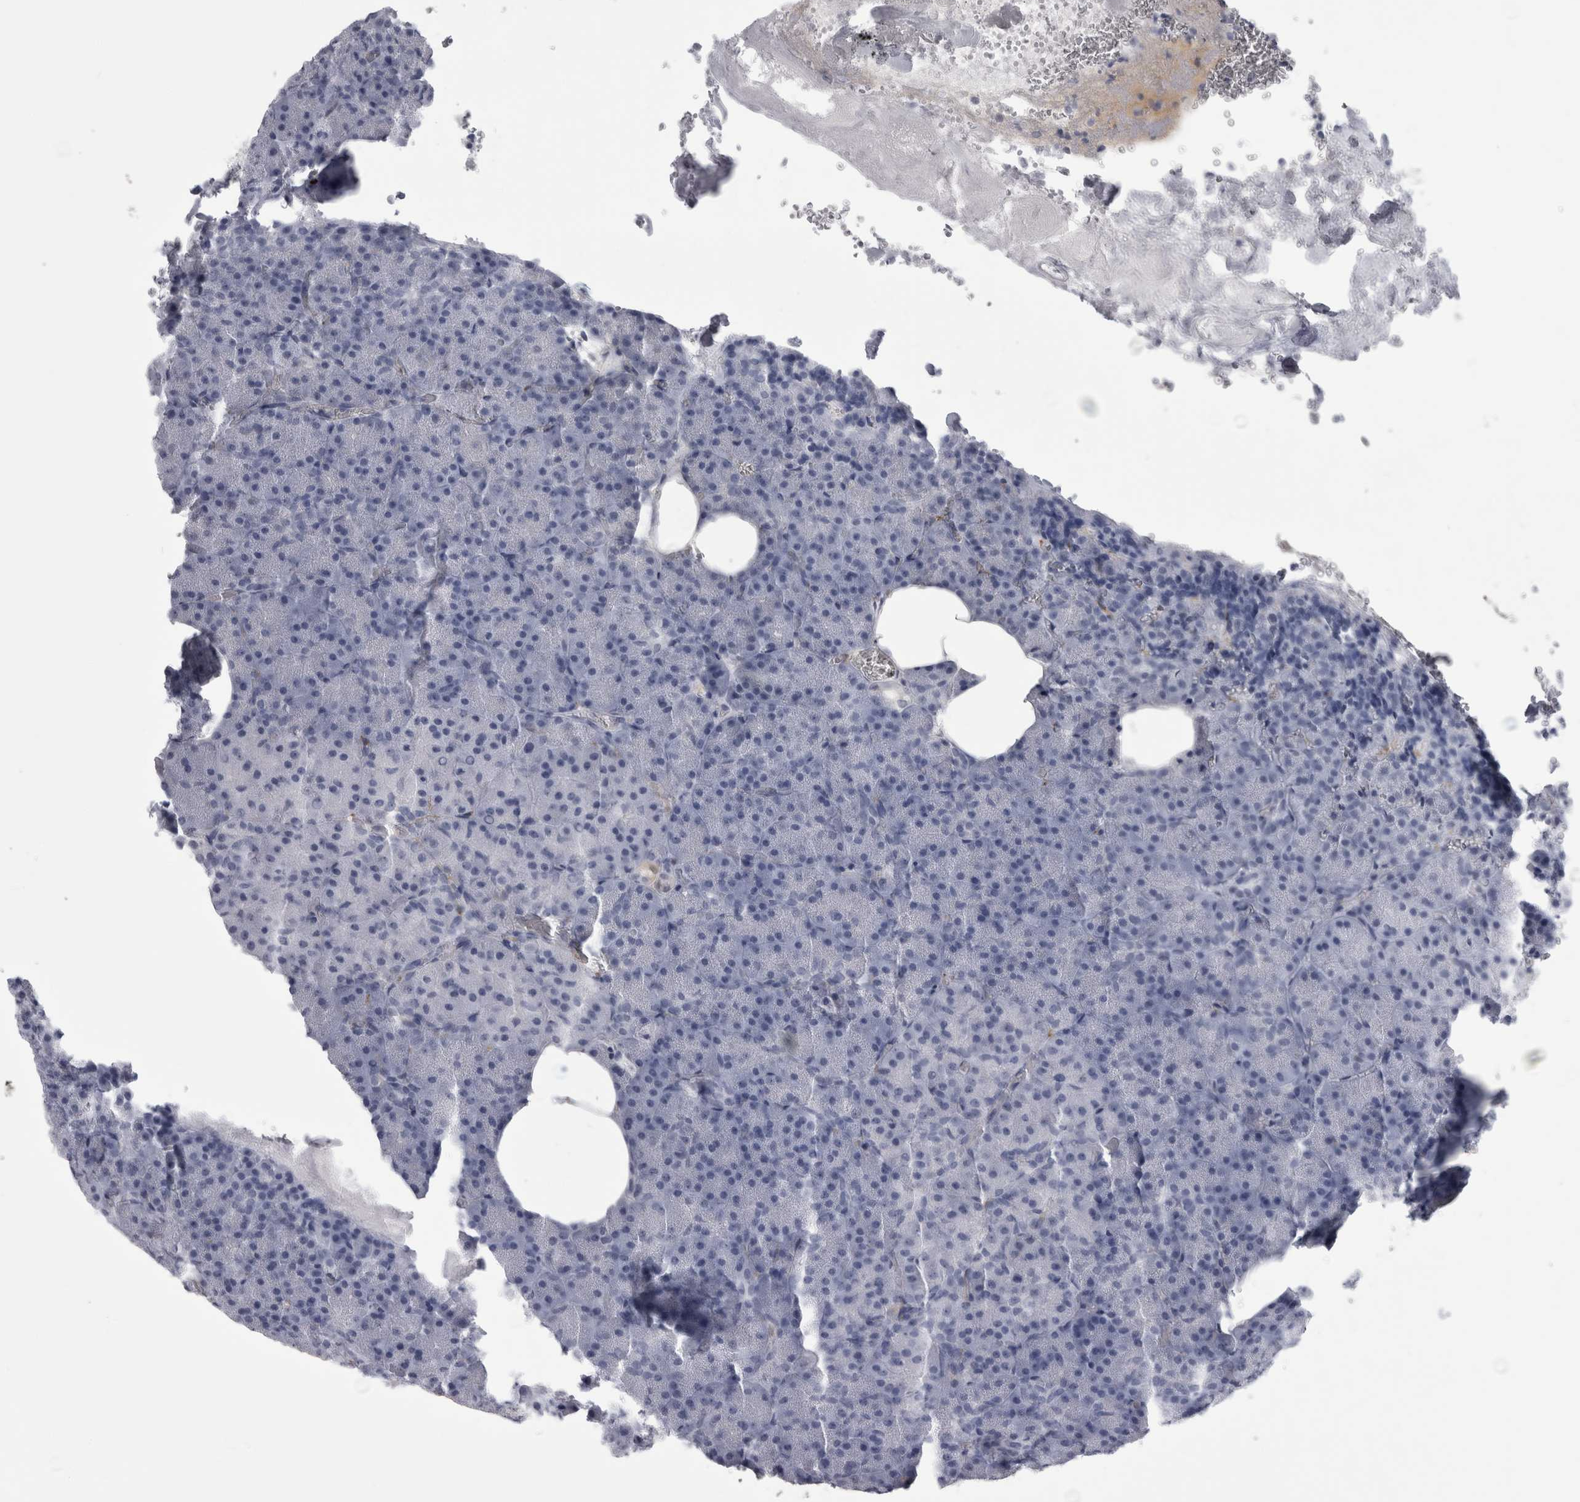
{"staining": {"intensity": "negative", "quantity": "none", "location": "none"}, "tissue": "pancreas", "cell_type": "Exocrine glandular cells", "image_type": "normal", "snomed": [{"axis": "morphology", "description": "Normal tissue, NOS"}, {"axis": "morphology", "description": "Carcinoid, malignant, NOS"}, {"axis": "topography", "description": "Pancreas"}], "caption": "Normal pancreas was stained to show a protein in brown. There is no significant expression in exocrine glandular cells. The staining was performed using DAB (3,3'-diaminobenzidine) to visualize the protein expression in brown, while the nuclei were stained in blue with hematoxylin (Magnification: 20x).", "gene": "ACOT7", "patient": {"sex": "female", "age": 35}}